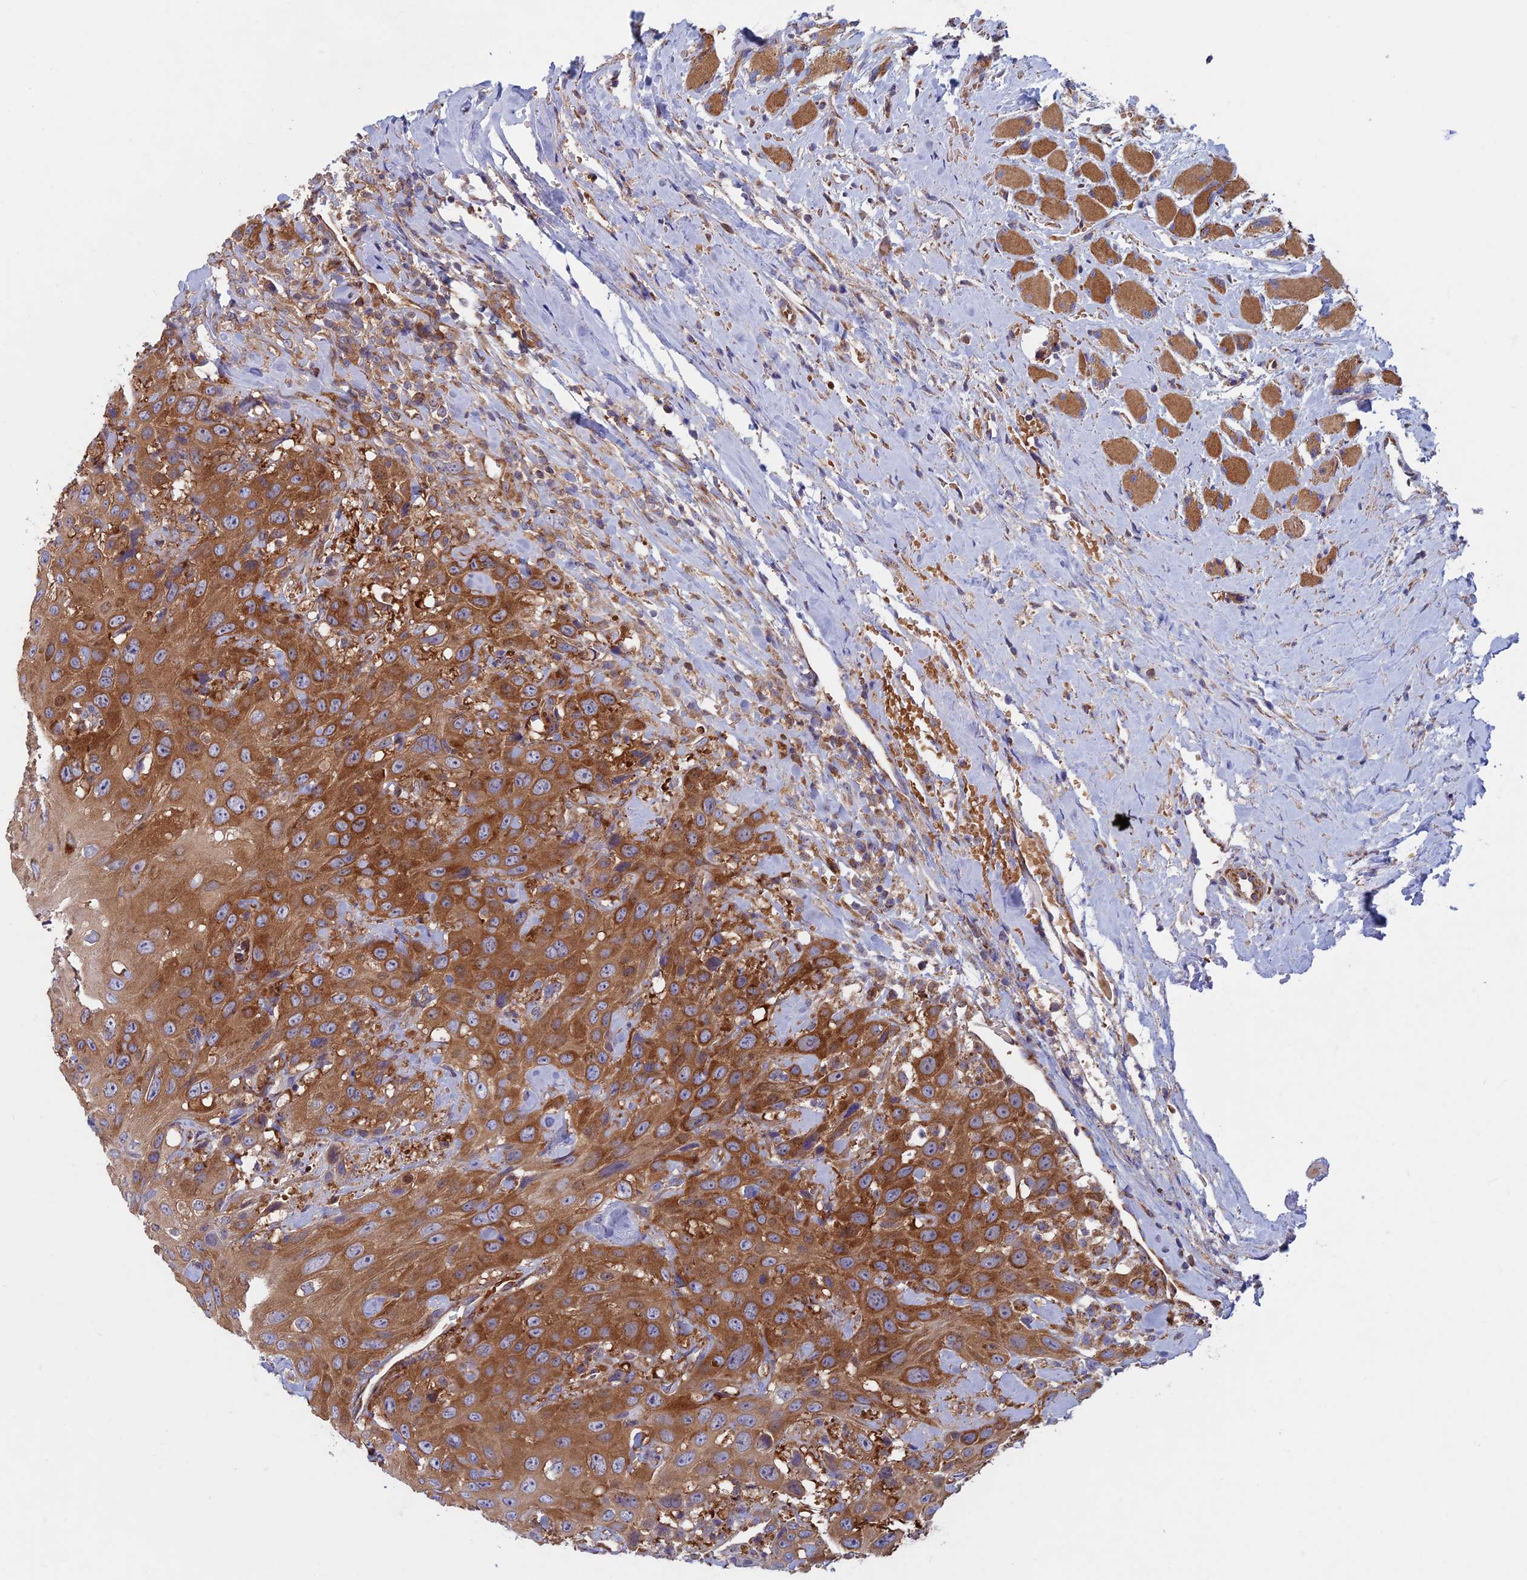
{"staining": {"intensity": "moderate", "quantity": ">75%", "location": "cytoplasmic/membranous"}, "tissue": "head and neck cancer", "cell_type": "Tumor cells", "image_type": "cancer", "snomed": [{"axis": "morphology", "description": "Squamous cell carcinoma, NOS"}, {"axis": "topography", "description": "Head-Neck"}], "caption": "Immunohistochemical staining of human squamous cell carcinoma (head and neck) displays medium levels of moderate cytoplasmic/membranous staining in approximately >75% of tumor cells.", "gene": "DNM1L", "patient": {"sex": "male", "age": 81}}